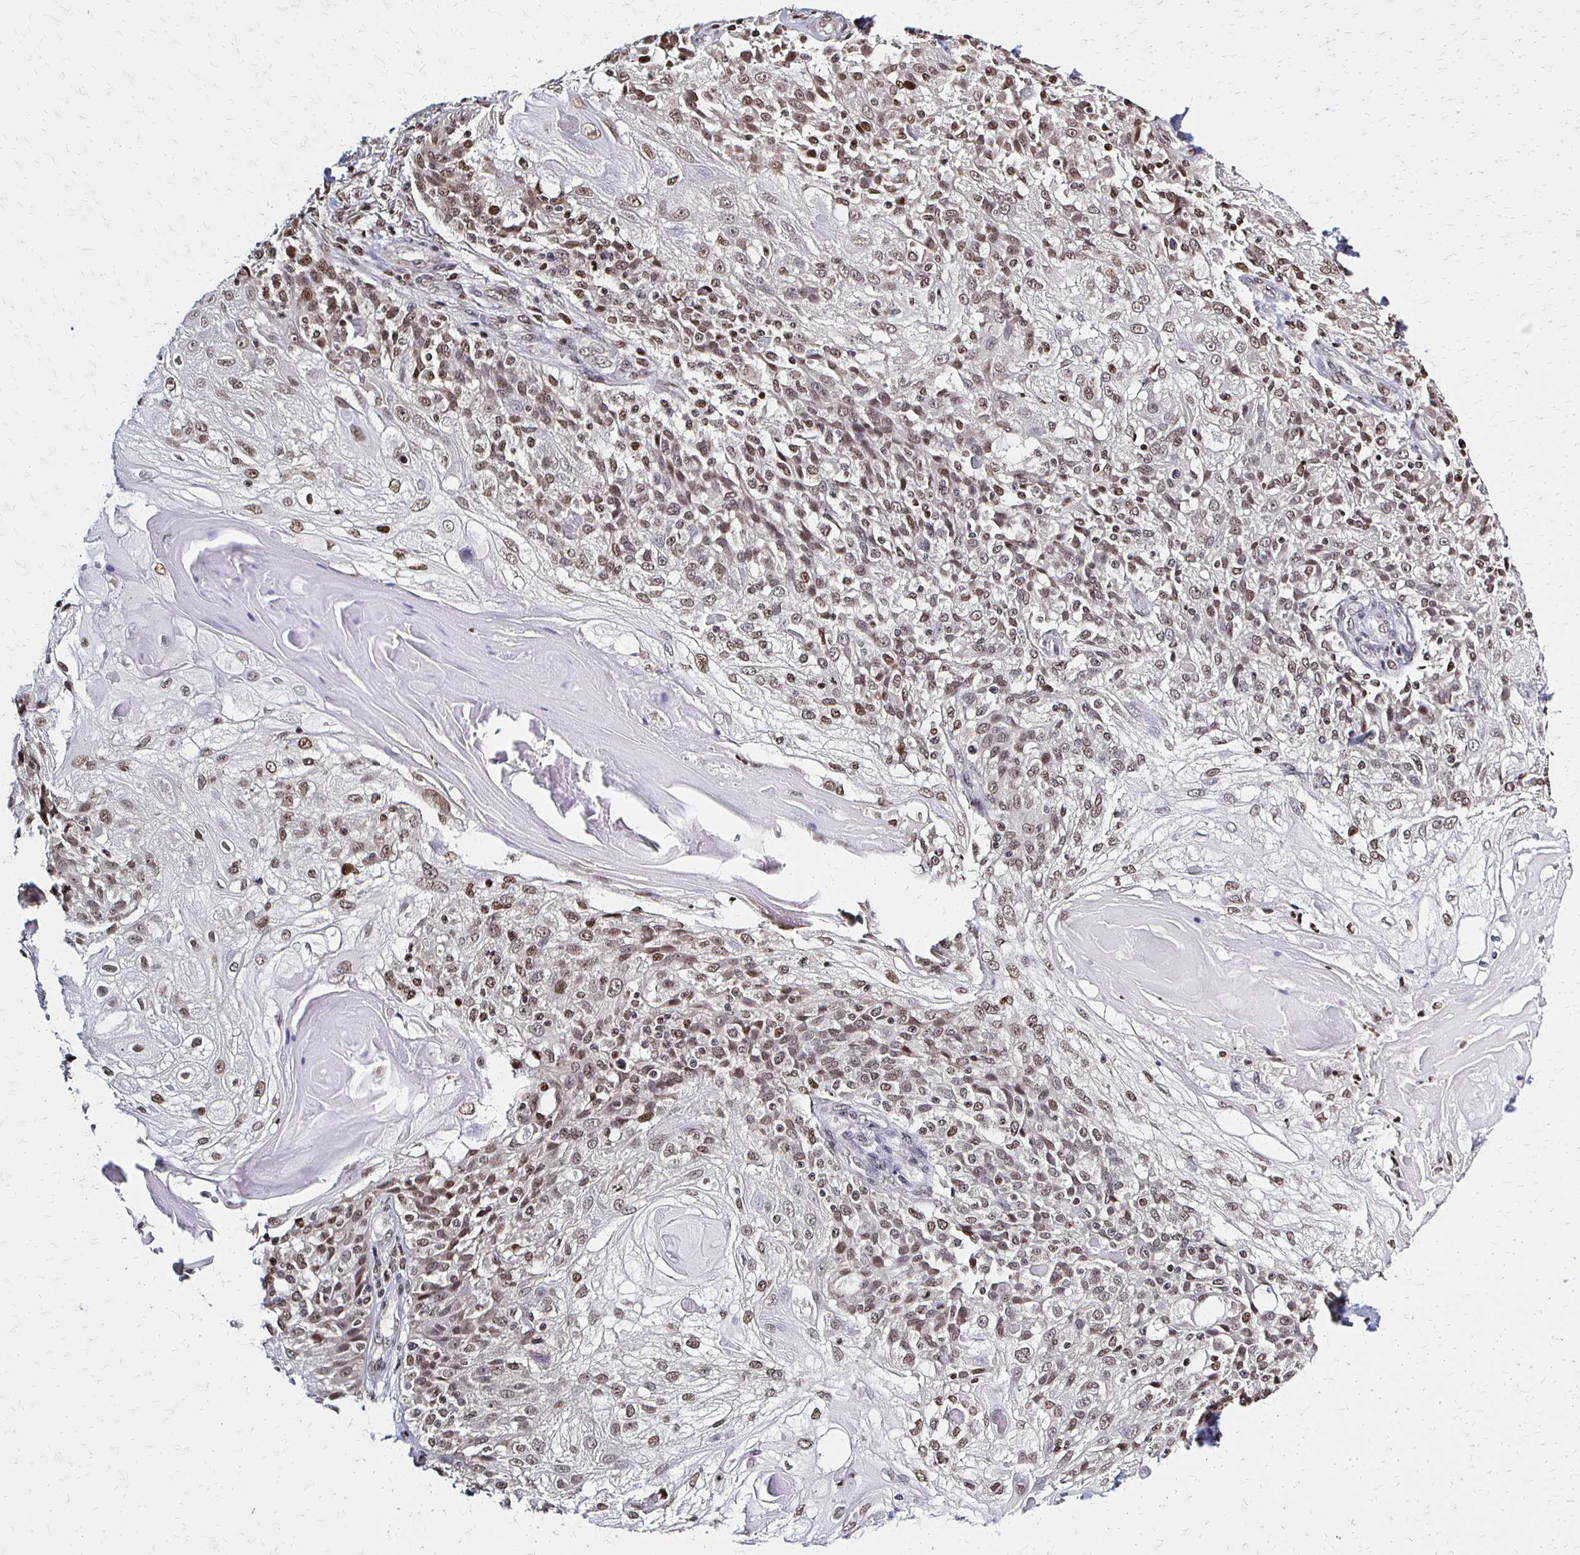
{"staining": {"intensity": "weak", "quantity": ">75%", "location": "nuclear"}, "tissue": "skin cancer", "cell_type": "Tumor cells", "image_type": "cancer", "snomed": [{"axis": "morphology", "description": "Normal tissue, NOS"}, {"axis": "morphology", "description": "Squamous cell carcinoma, NOS"}, {"axis": "topography", "description": "Skin"}], "caption": "Squamous cell carcinoma (skin) stained with a protein marker displays weak staining in tumor cells.", "gene": "HOXA9", "patient": {"sex": "female", "age": 83}}